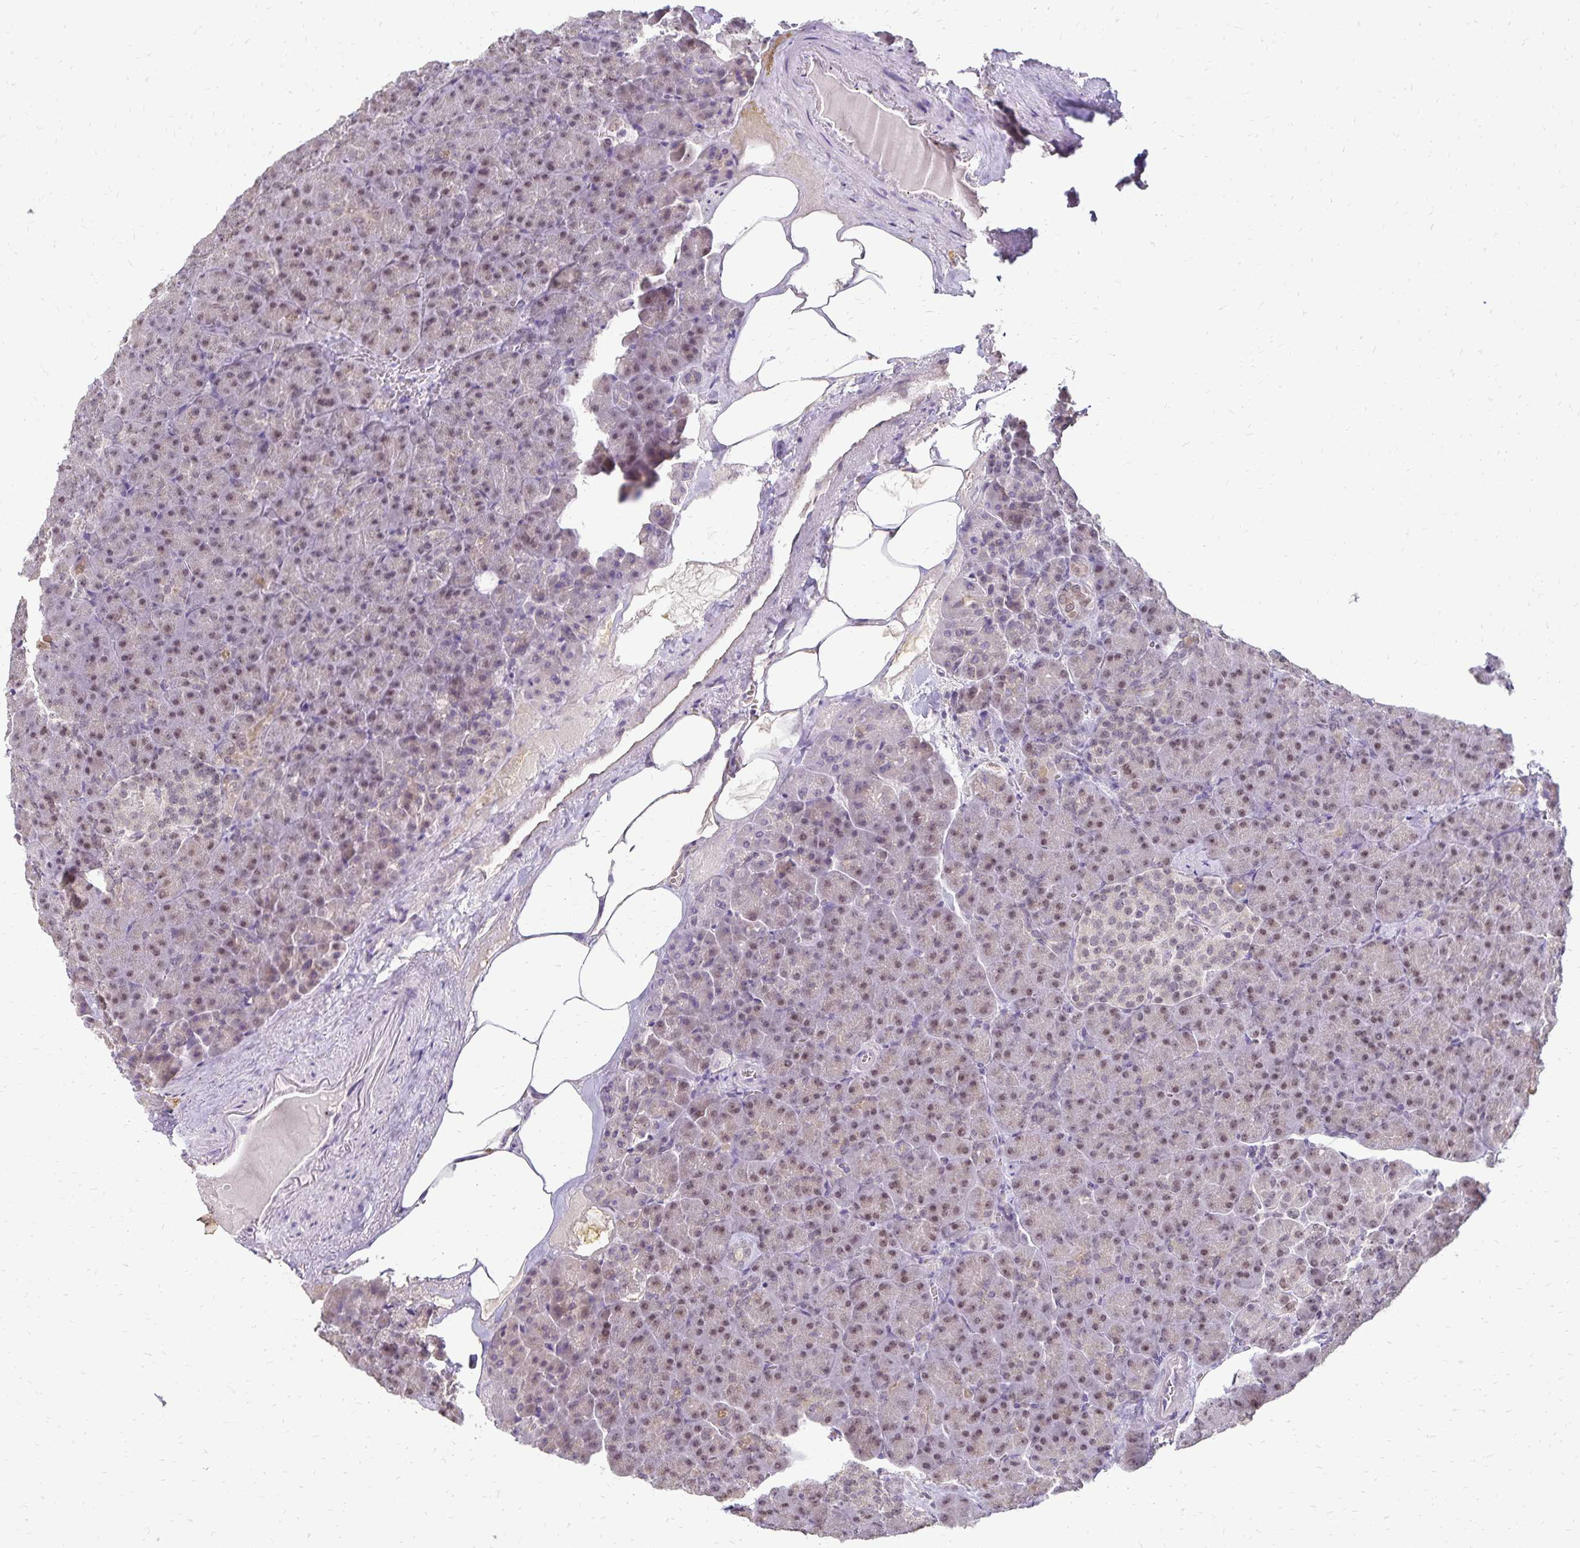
{"staining": {"intensity": "weak", "quantity": ">75%", "location": "cytoplasmic/membranous,nuclear"}, "tissue": "pancreas", "cell_type": "Exocrine glandular cells", "image_type": "normal", "snomed": [{"axis": "morphology", "description": "Normal tissue, NOS"}, {"axis": "topography", "description": "Pancreas"}], "caption": "An immunohistochemistry histopathology image of benign tissue is shown. Protein staining in brown labels weak cytoplasmic/membranous,nuclear positivity in pancreas within exocrine glandular cells. The staining was performed using DAB, with brown indicating positive protein expression. Nuclei are stained blue with hematoxylin.", "gene": "POLB", "patient": {"sex": "female", "age": 74}}